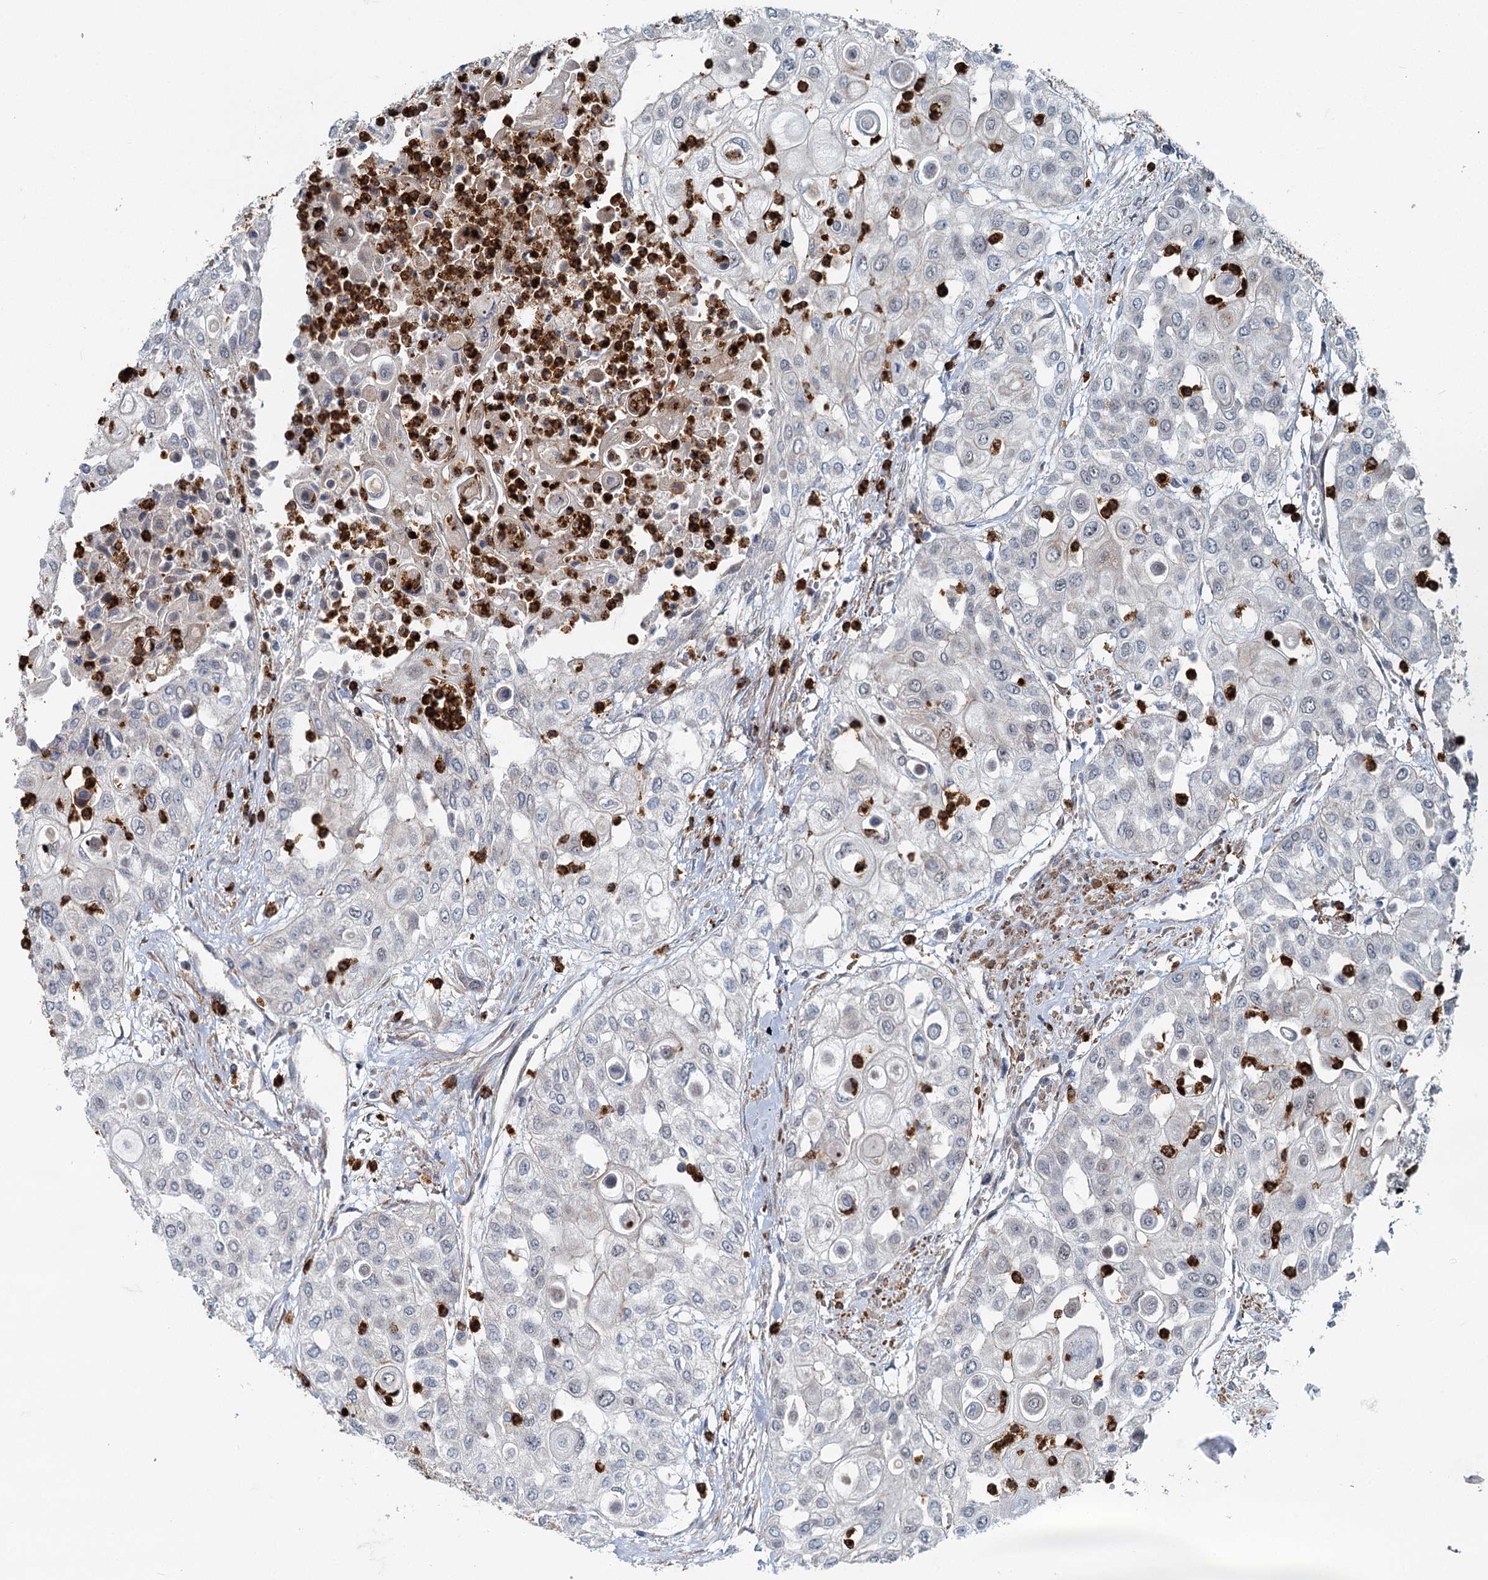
{"staining": {"intensity": "negative", "quantity": "none", "location": "none"}, "tissue": "urothelial cancer", "cell_type": "Tumor cells", "image_type": "cancer", "snomed": [{"axis": "morphology", "description": "Urothelial carcinoma, High grade"}, {"axis": "topography", "description": "Urinary bladder"}], "caption": "The histopathology image exhibits no staining of tumor cells in urothelial cancer.", "gene": "ADCY2", "patient": {"sex": "female", "age": 79}}